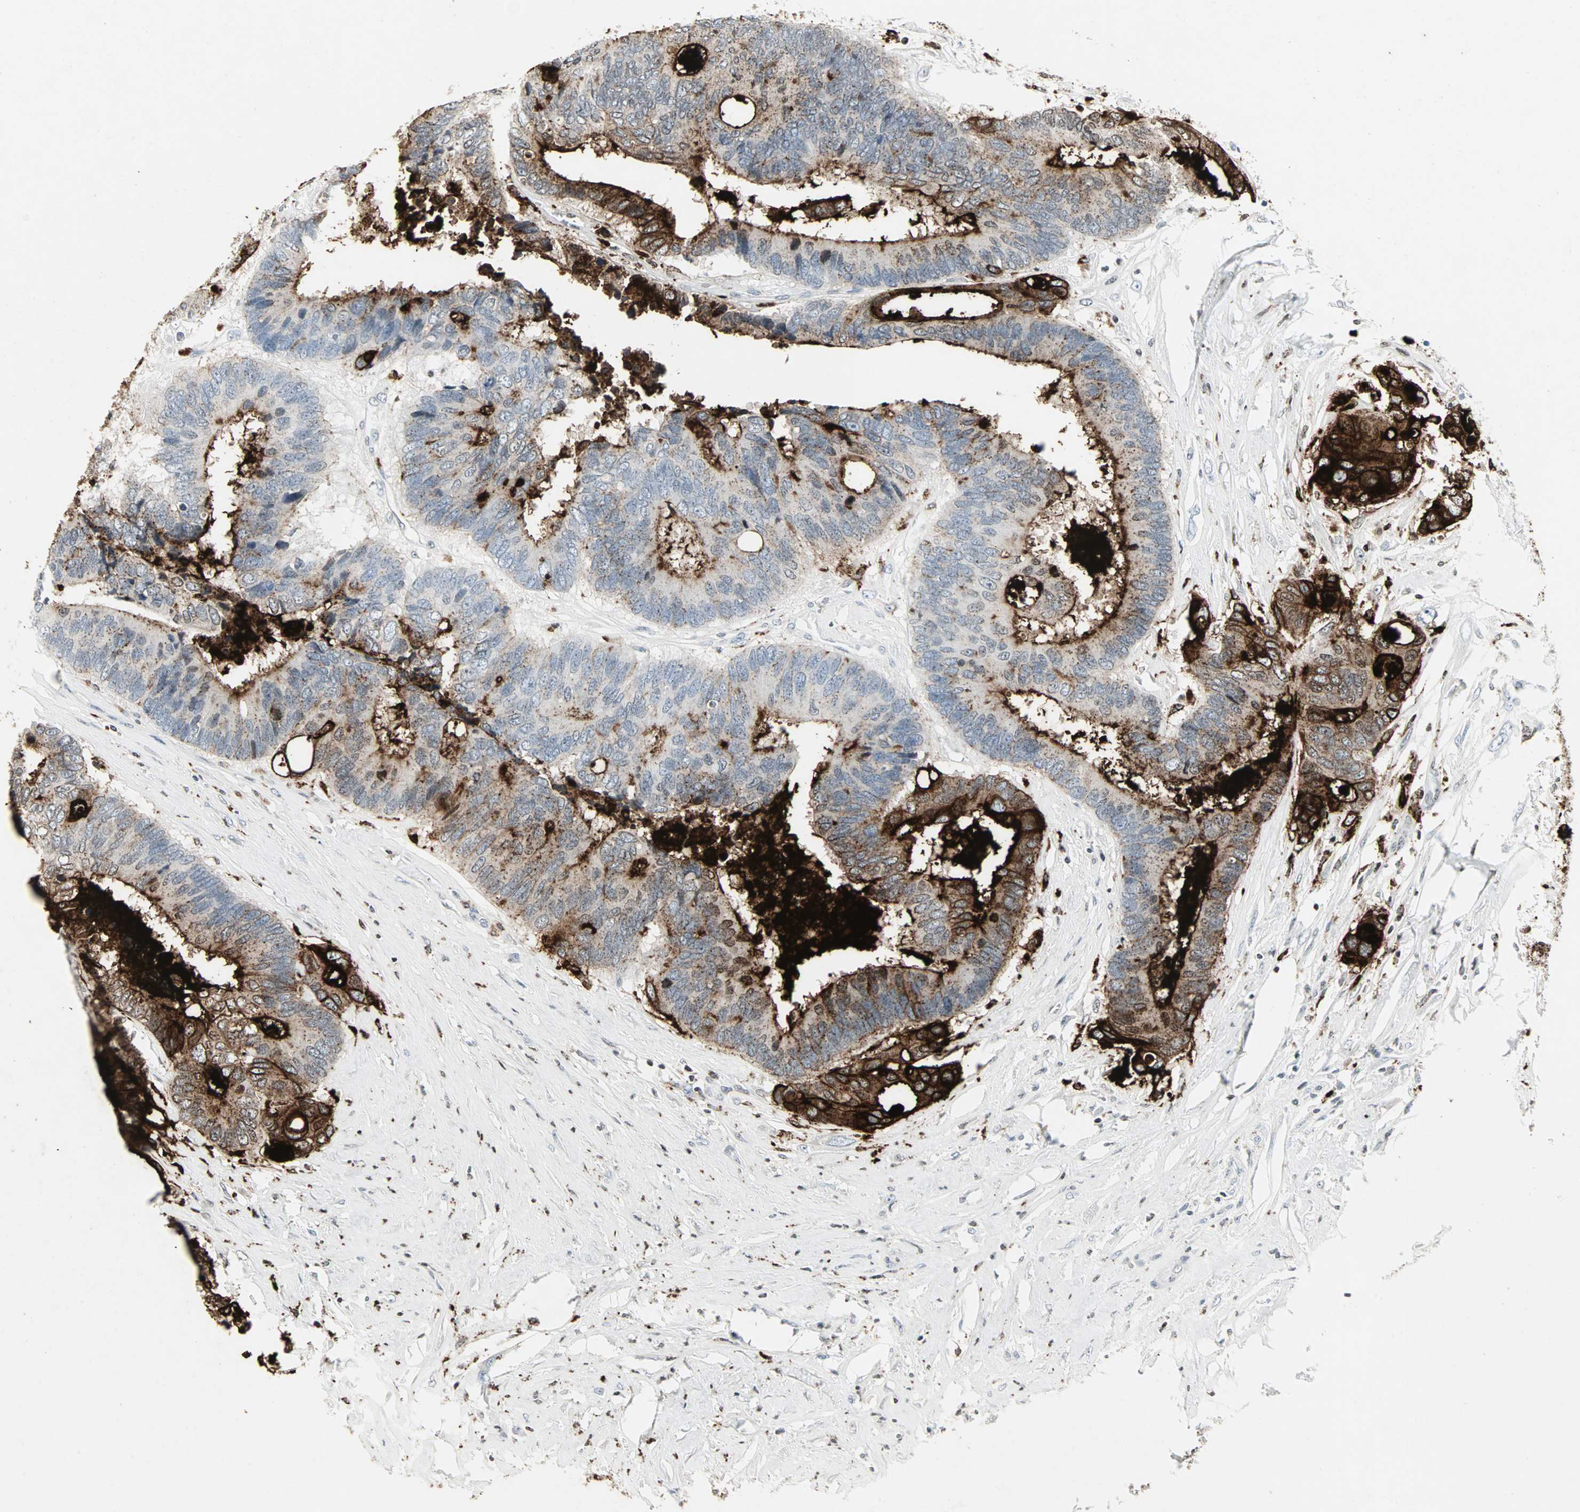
{"staining": {"intensity": "strong", "quantity": "25%-75%", "location": "cytoplasmic/membranous"}, "tissue": "colorectal cancer", "cell_type": "Tumor cells", "image_type": "cancer", "snomed": [{"axis": "morphology", "description": "Adenocarcinoma, NOS"}, {"axis": "topography", "description": "Rectum"}], "caption": "Human adenocarcinoma (colorectal) stained with a protein marker shows strong staining in tumor cells.", "gene": "CEACAM6", "patient": {"sex": "male", "age": 55}}